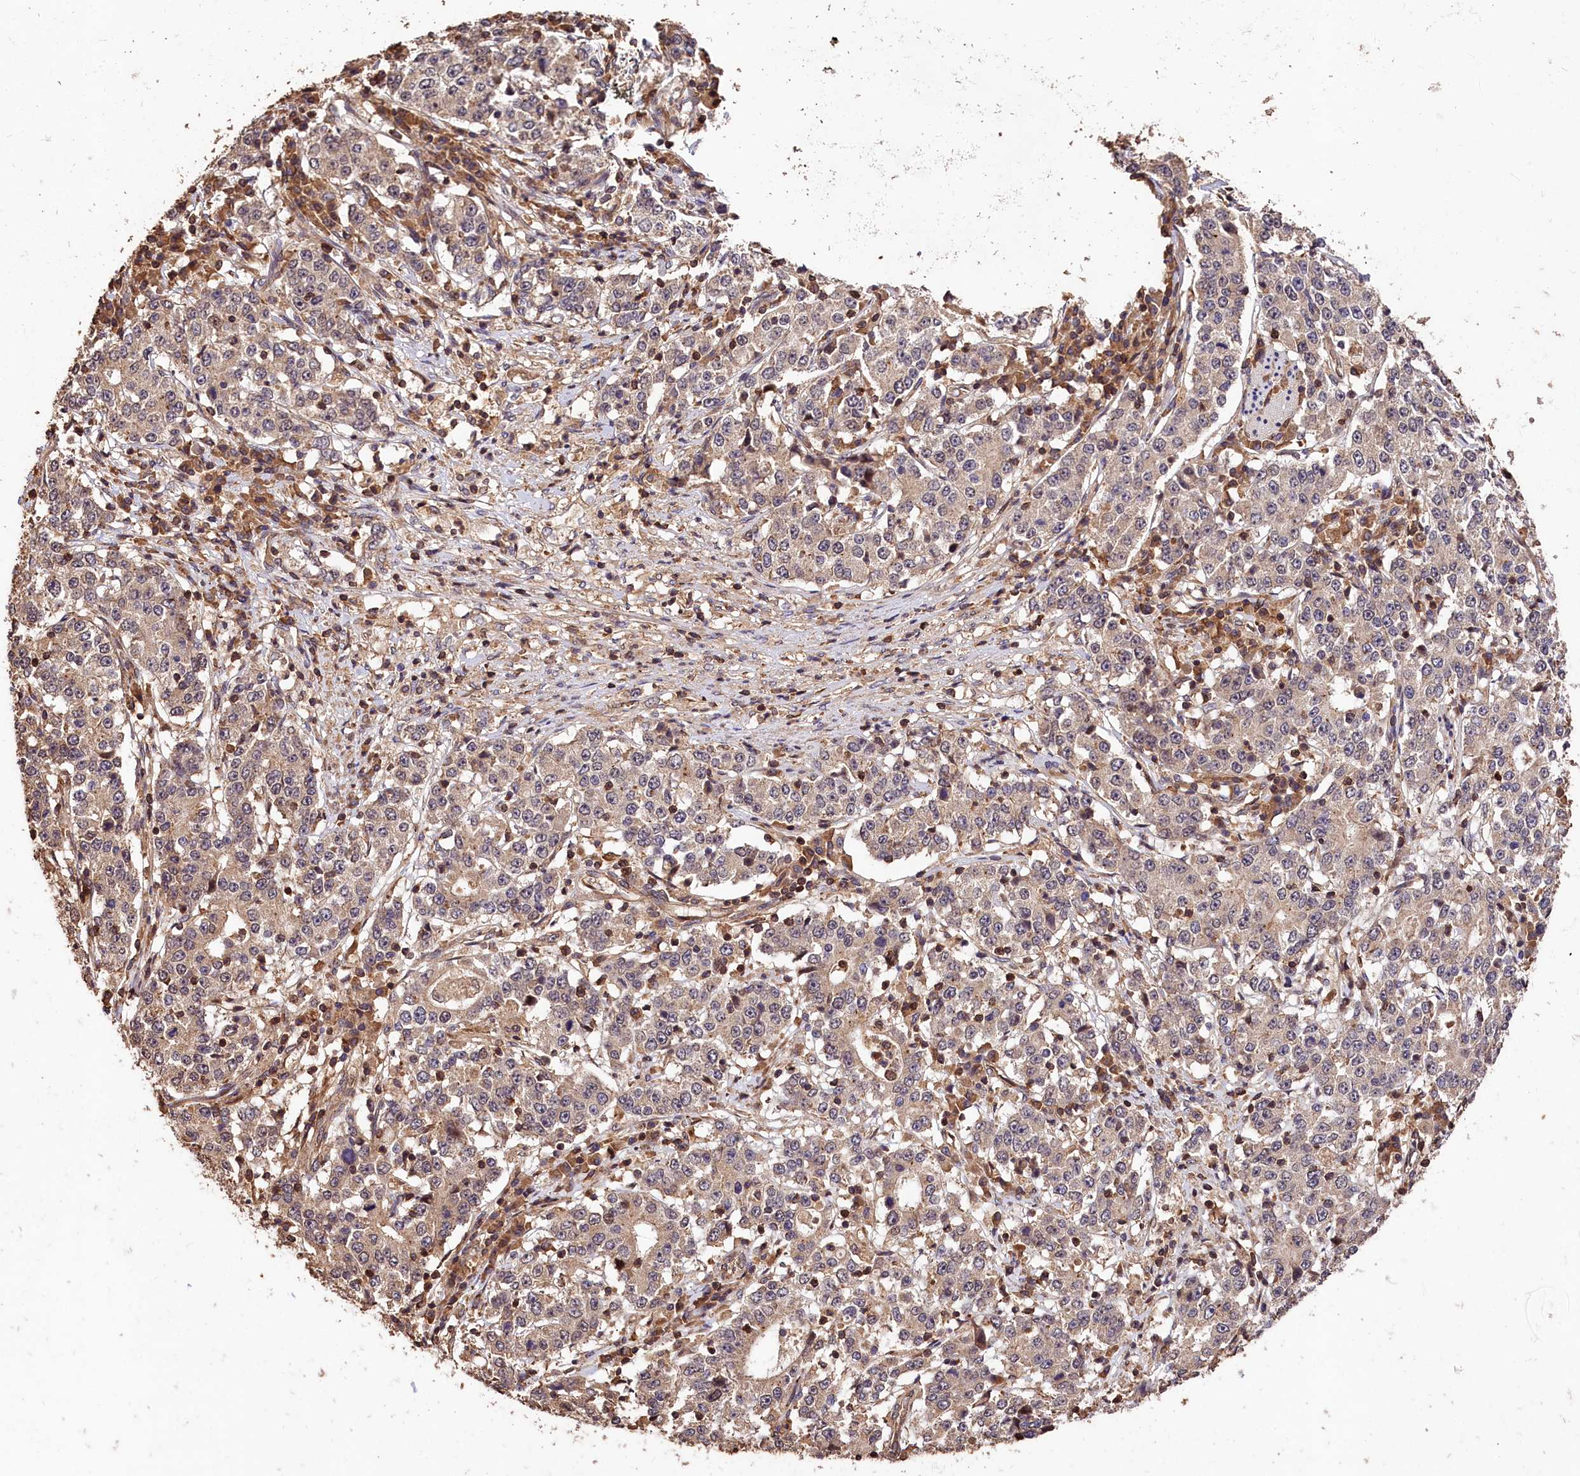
{"staining": {"intensity": "weak", "quantity": "<25%", "location": "cytoplasmic/membranous"}, "tissue": "stomach cancer", "cell_type": "Tumor cells", "image_type": "cancer", "snomed": [{"axis": "morphology", "description": "Adenocarcinoma, NOS"}, {"axis": "topography", "description": "Stomach"}], "caption": "Protein analysis of stomach adenocarcinoma reveals no significant staining in tumor cells. (IHC, brightfield microscopy, high magnification).", "gene": "KPTN", "patient": {"sex": "male", "age": 59}}